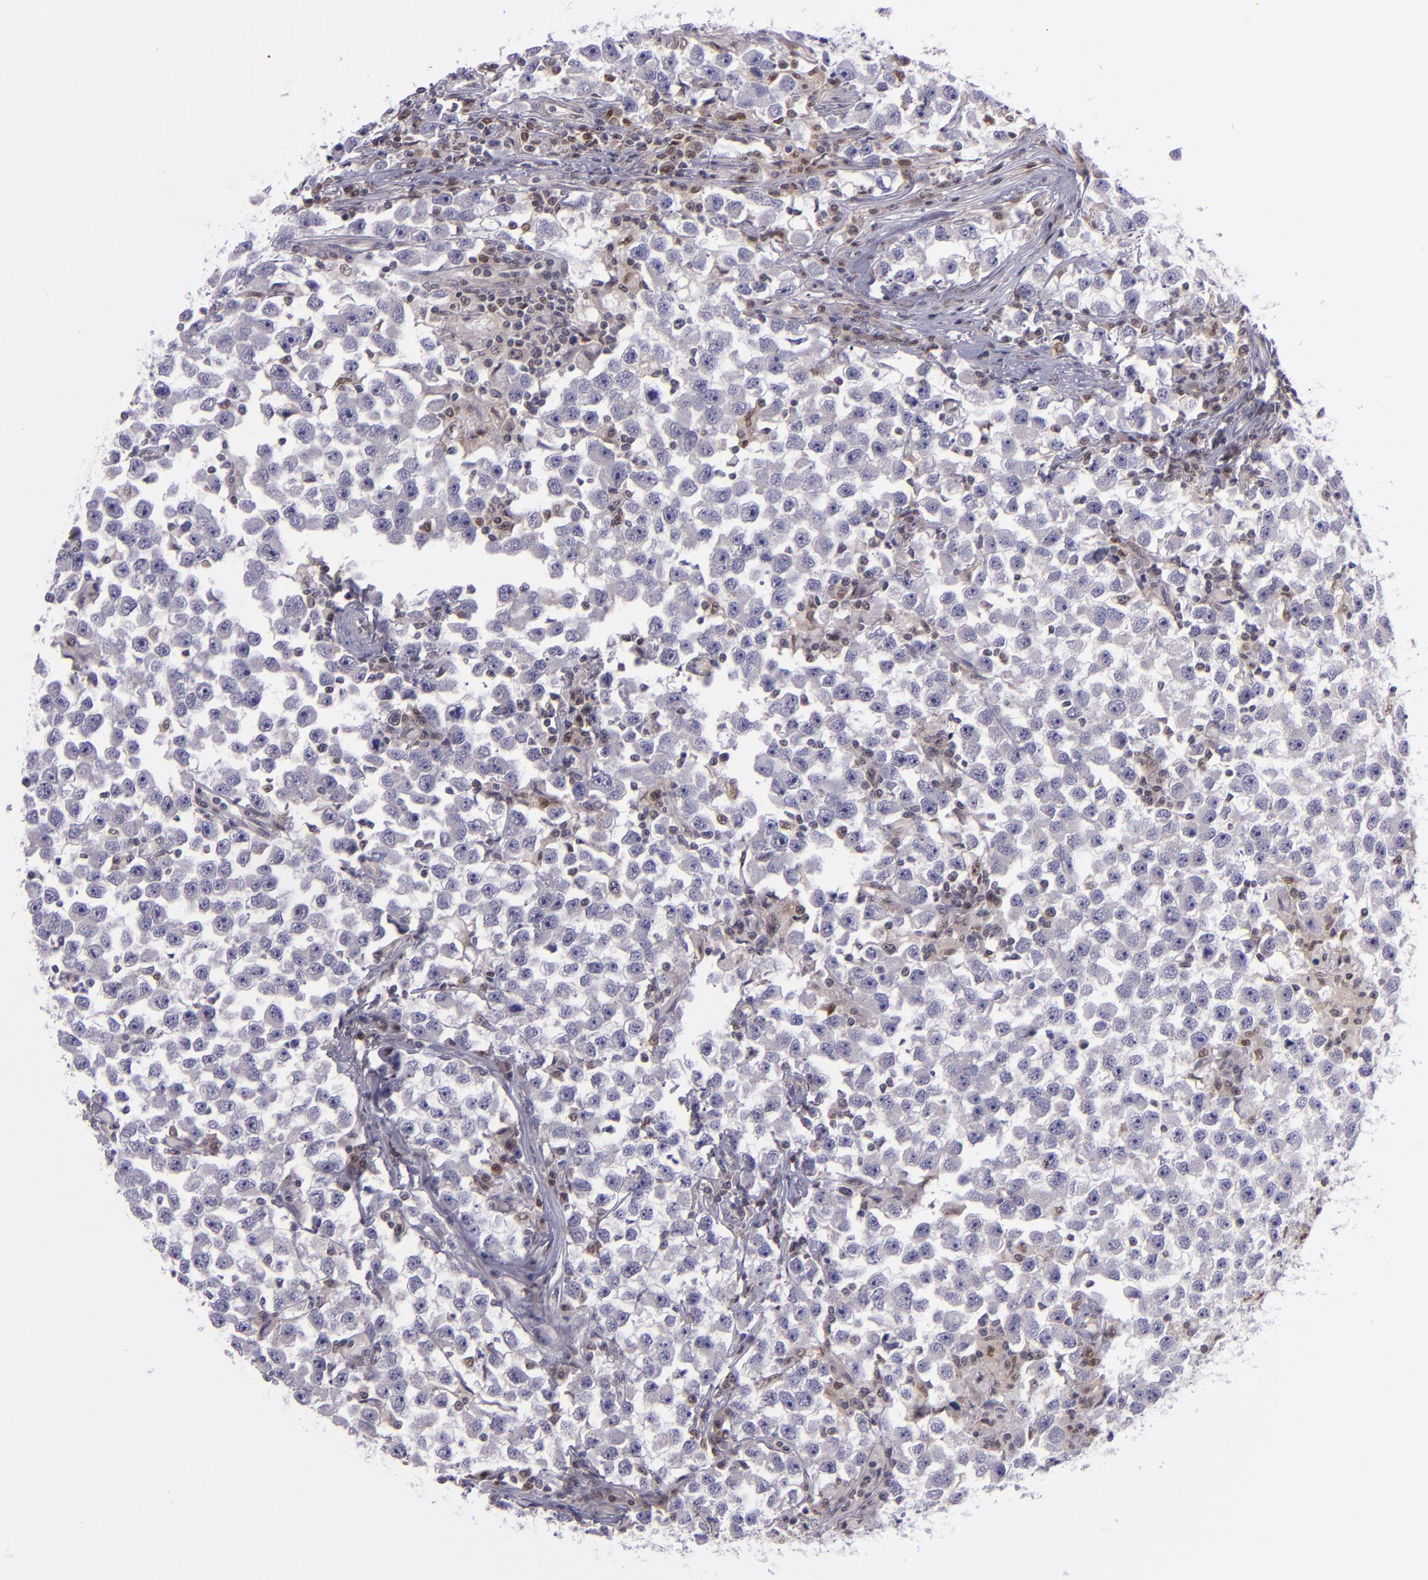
{"staining": {"intensity": "weak", "quantity": "<25%", "location": "cytoplasmic/membranous,nuclear"}, "tissue": "testis cancer", "cell_type": "Tumor cells", "image_type": "cancer", "snomed": [{"axis": "morphology", "description": "Seminoma, NOS"}, {"axis": "topography", "description": "Testis"}], "caption": "Testis cancer stained for a protein using immunohistochemistry displays no expression tumor cells.", "gene": "BAG1", "patient": {"sex": "male", "age": 33}}